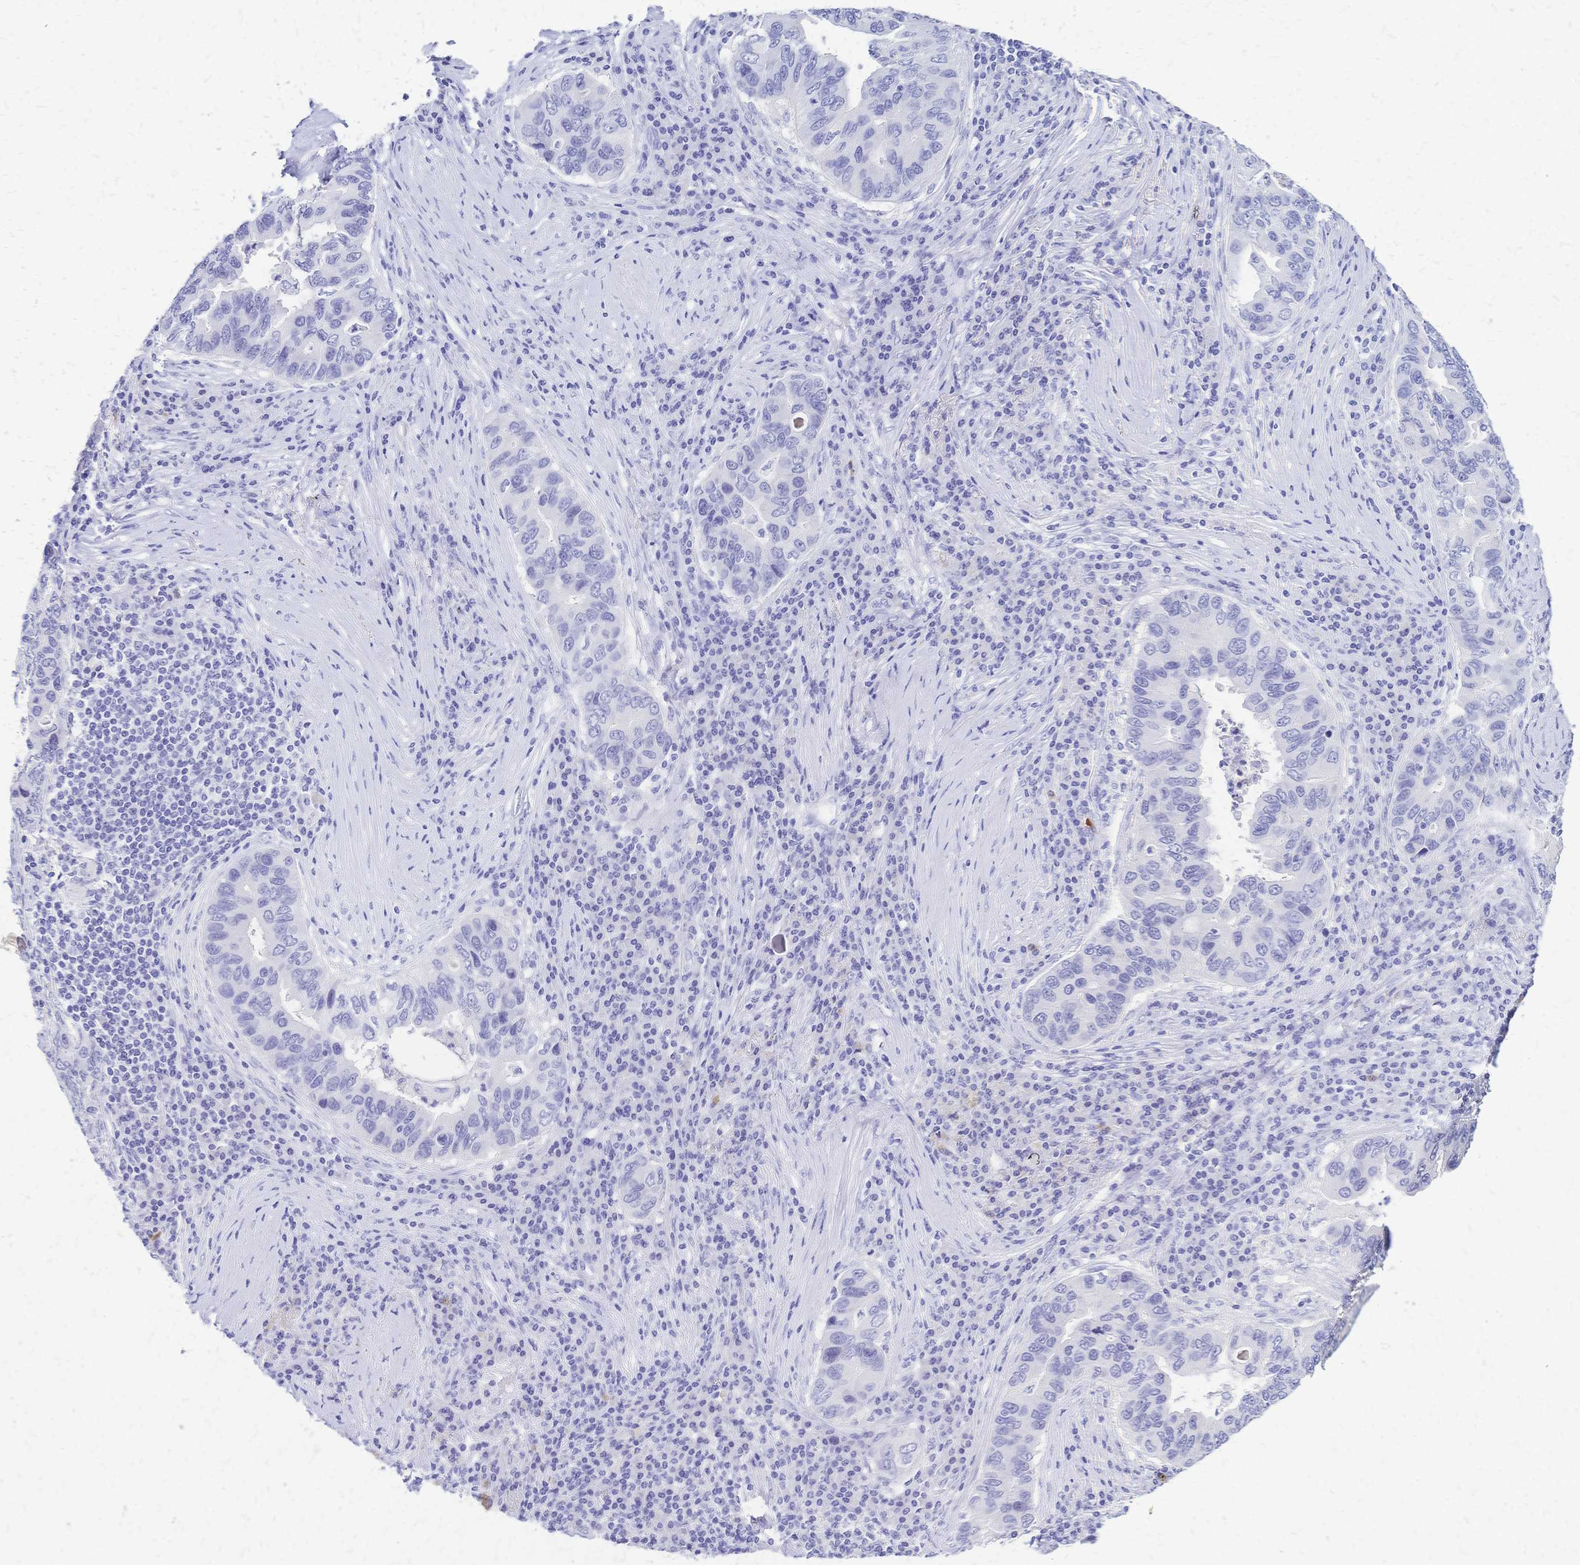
{"staining": {"intensity": "negative", "quantity": "none", "location": "none"}, "tissue": "lung cancer", "cell_type": "Tumor cells", "image_type": "cancer", "snomed": [{"axis": "morphology", "description": "Adenocarcinoma, NOS"}, {"axis": "morphology", "description": "Adenocarcinoma, metastatic, NOS"}, {"axis": "topography", "description": "Lymph node"}, {"axis": "topography", "description": "Lung"}], "caption": "A micrograph of lung cancer stained for a protein displays no brown staining in tumor cells.", "gene": "FA2H", "patient": {"sex": "female", "age": 54}}